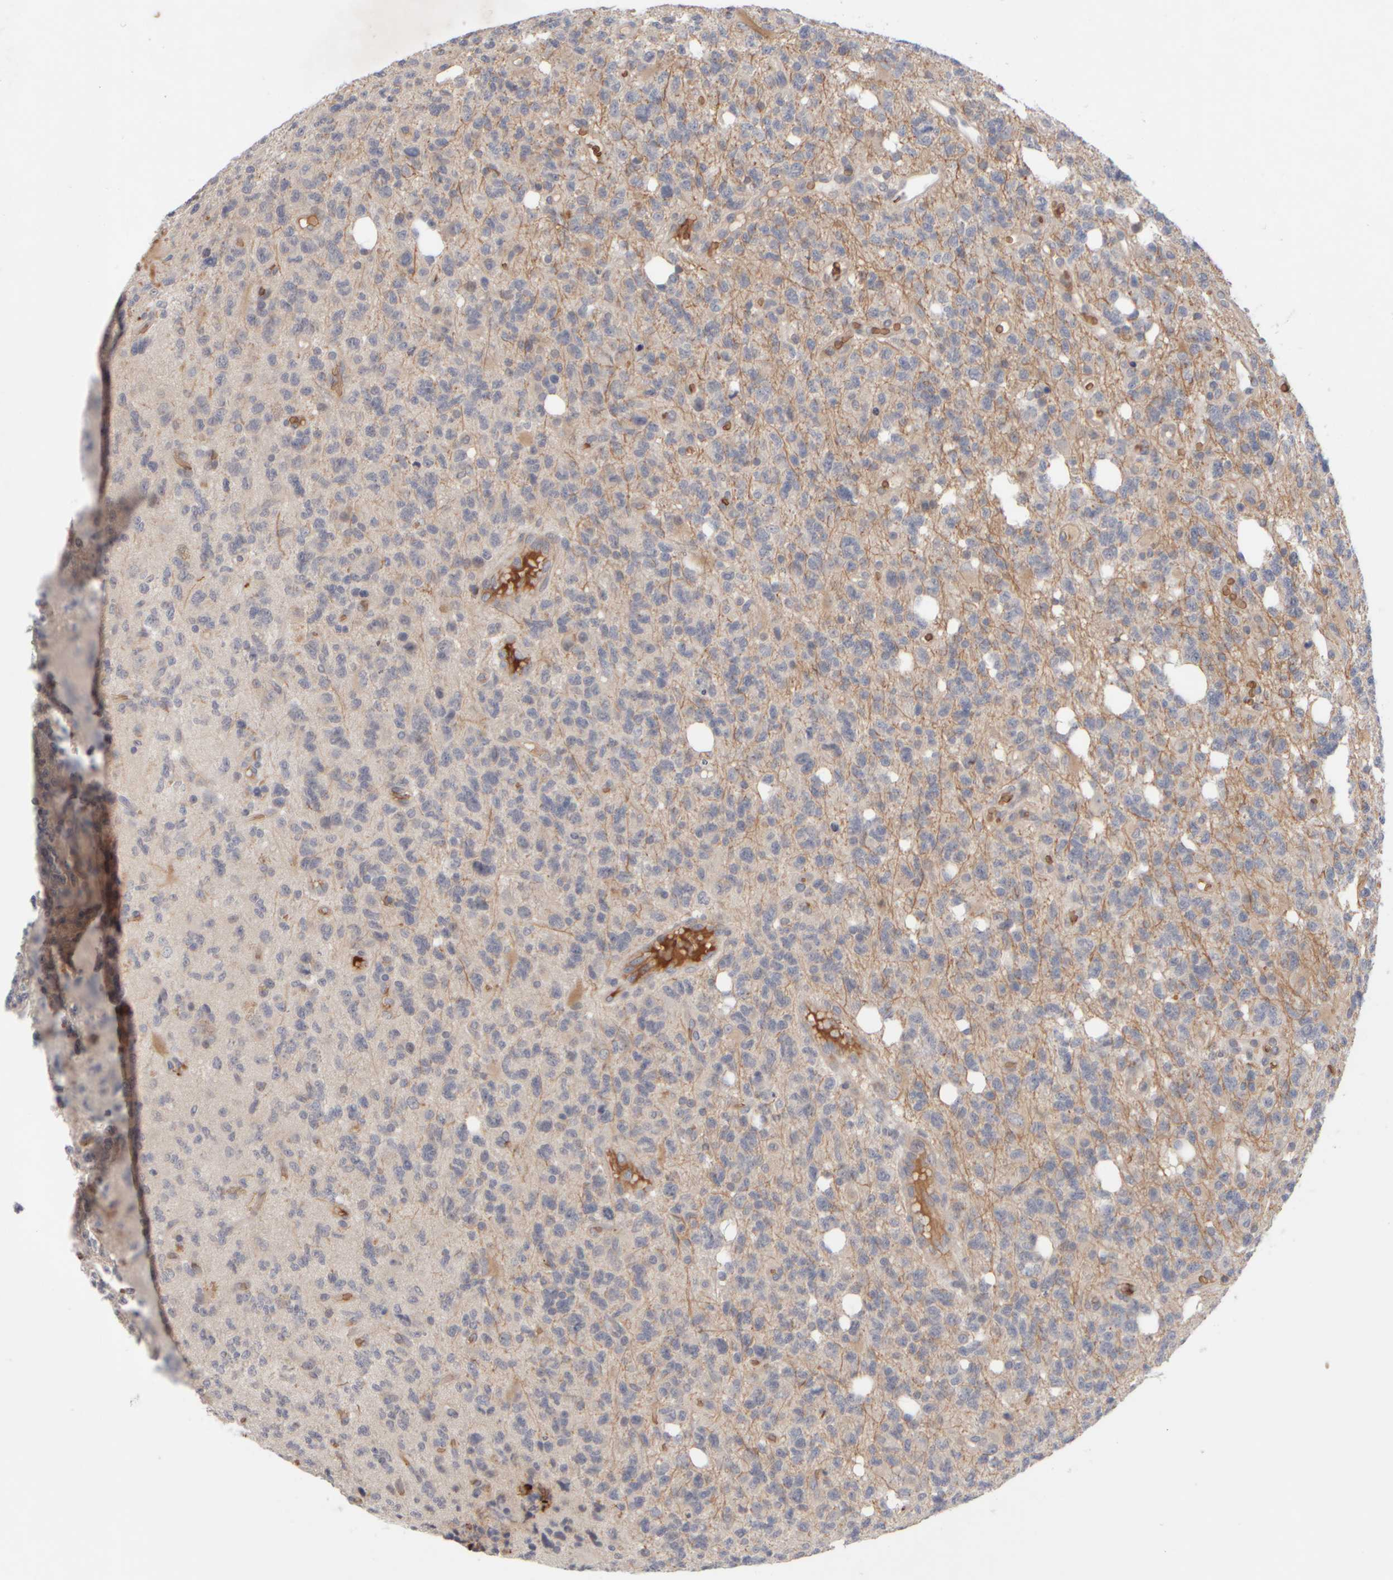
{"staining": {"intensity": "weak", "quantity": "<25%", "location": "cytoplasmic/membranous"}, "tissue": "glioma", "cell_type": "Tumor cells", "image_type": "cancer", "snomed": [{"axis": "morphology", "description": "Glioma, malignant, High grade"}, {"axis": "topography", "description": "Brain"}], "caption": "Photomicrograph shows no significant protein expression in tumor cells of malignant glioma (high-grade). (DAB (3,3'-diaminobenzidine) immunohistochemistry (IHC), high magnification).", "gene": "MST1", "patient": {"sex": "female", "age": 62}}